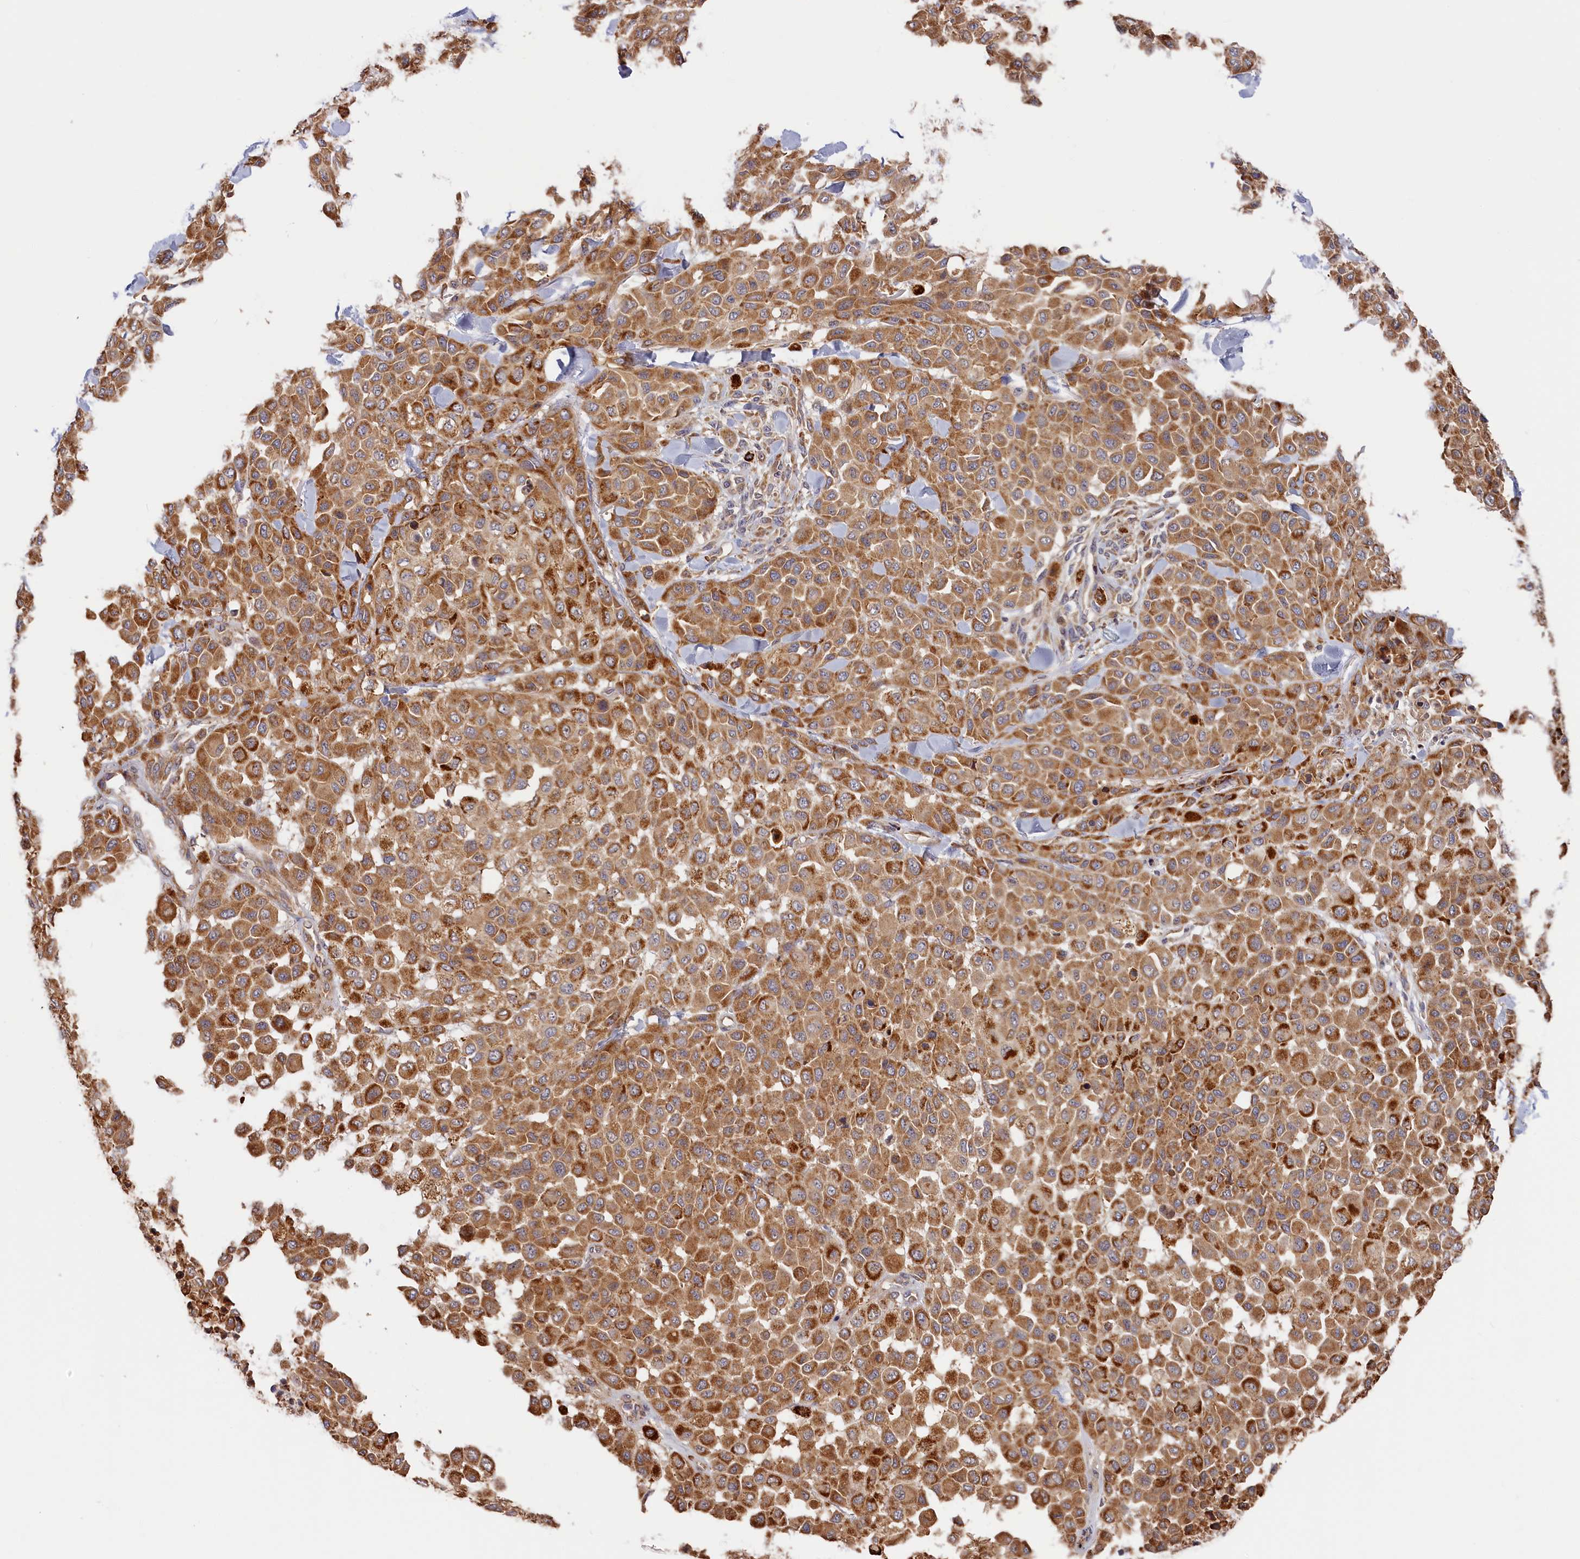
{"staining": {"intensity": "strong", "quantity": ">75%", "location": "cytoplasmic/membranous"}, "tissue": "melanoma", "cell_type": "Tumor cells", "image_type": "cancer", "snomed": [{"axis": "morphology", "description": "Malignant melanoma, Metastatic site"}, {"axis": "topography", "description": "Skin"}], "caption": "An immunohistochemistry (IHC) image of neoplastic tissue is shown. Protein staining in brown labels strong cytoplasmic/membranous positivity in malignant melanoma (metastatic site) within tumor cells.", "gene": "CEP44", "patient": {"sex": "female", "age": 81}}